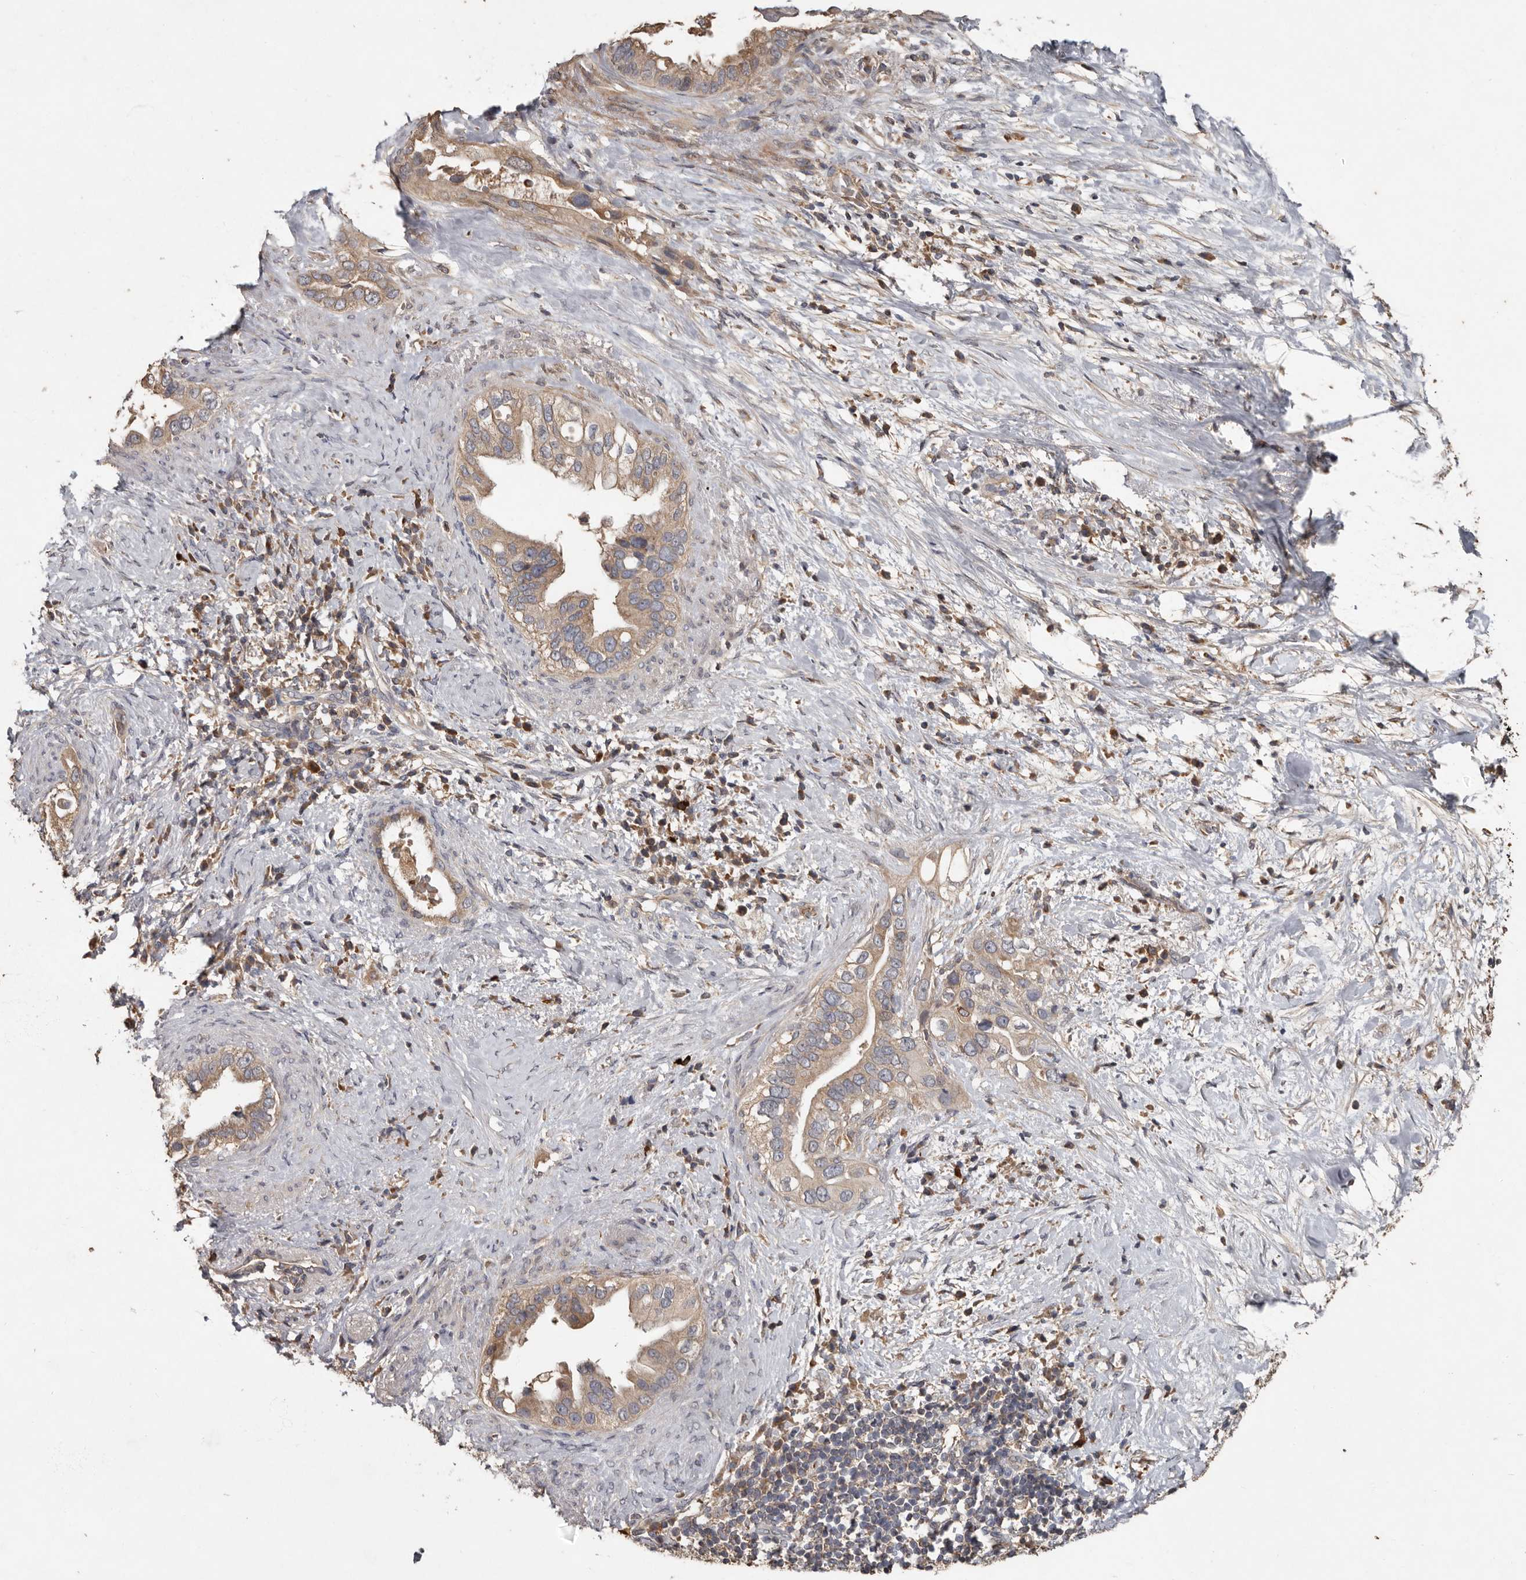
{"staining": {"intensity": "weak", "quantity": ">75%", "location": "cytoplasmic/membranous"}, "tissue": "pancreatic cancer", "cell_type": "Tumor cells", "image_type": "cancer", "snomed": [{"axis": "morphology", "description": "Inflammation, NOS"}, {"axis": "morphology", "description": "Adenocarcinoma, NOS"}, {"axis": "topography", "description": "Pancreas"}], "caption": "Immunohistochemical staining of human pancreatic cancer demonstrates weak cytoplasmic/membranous protein expression in about >75% of tumor cells.", "gene": "KIF26B", "patient": {"sex": "female", "age": 56}}